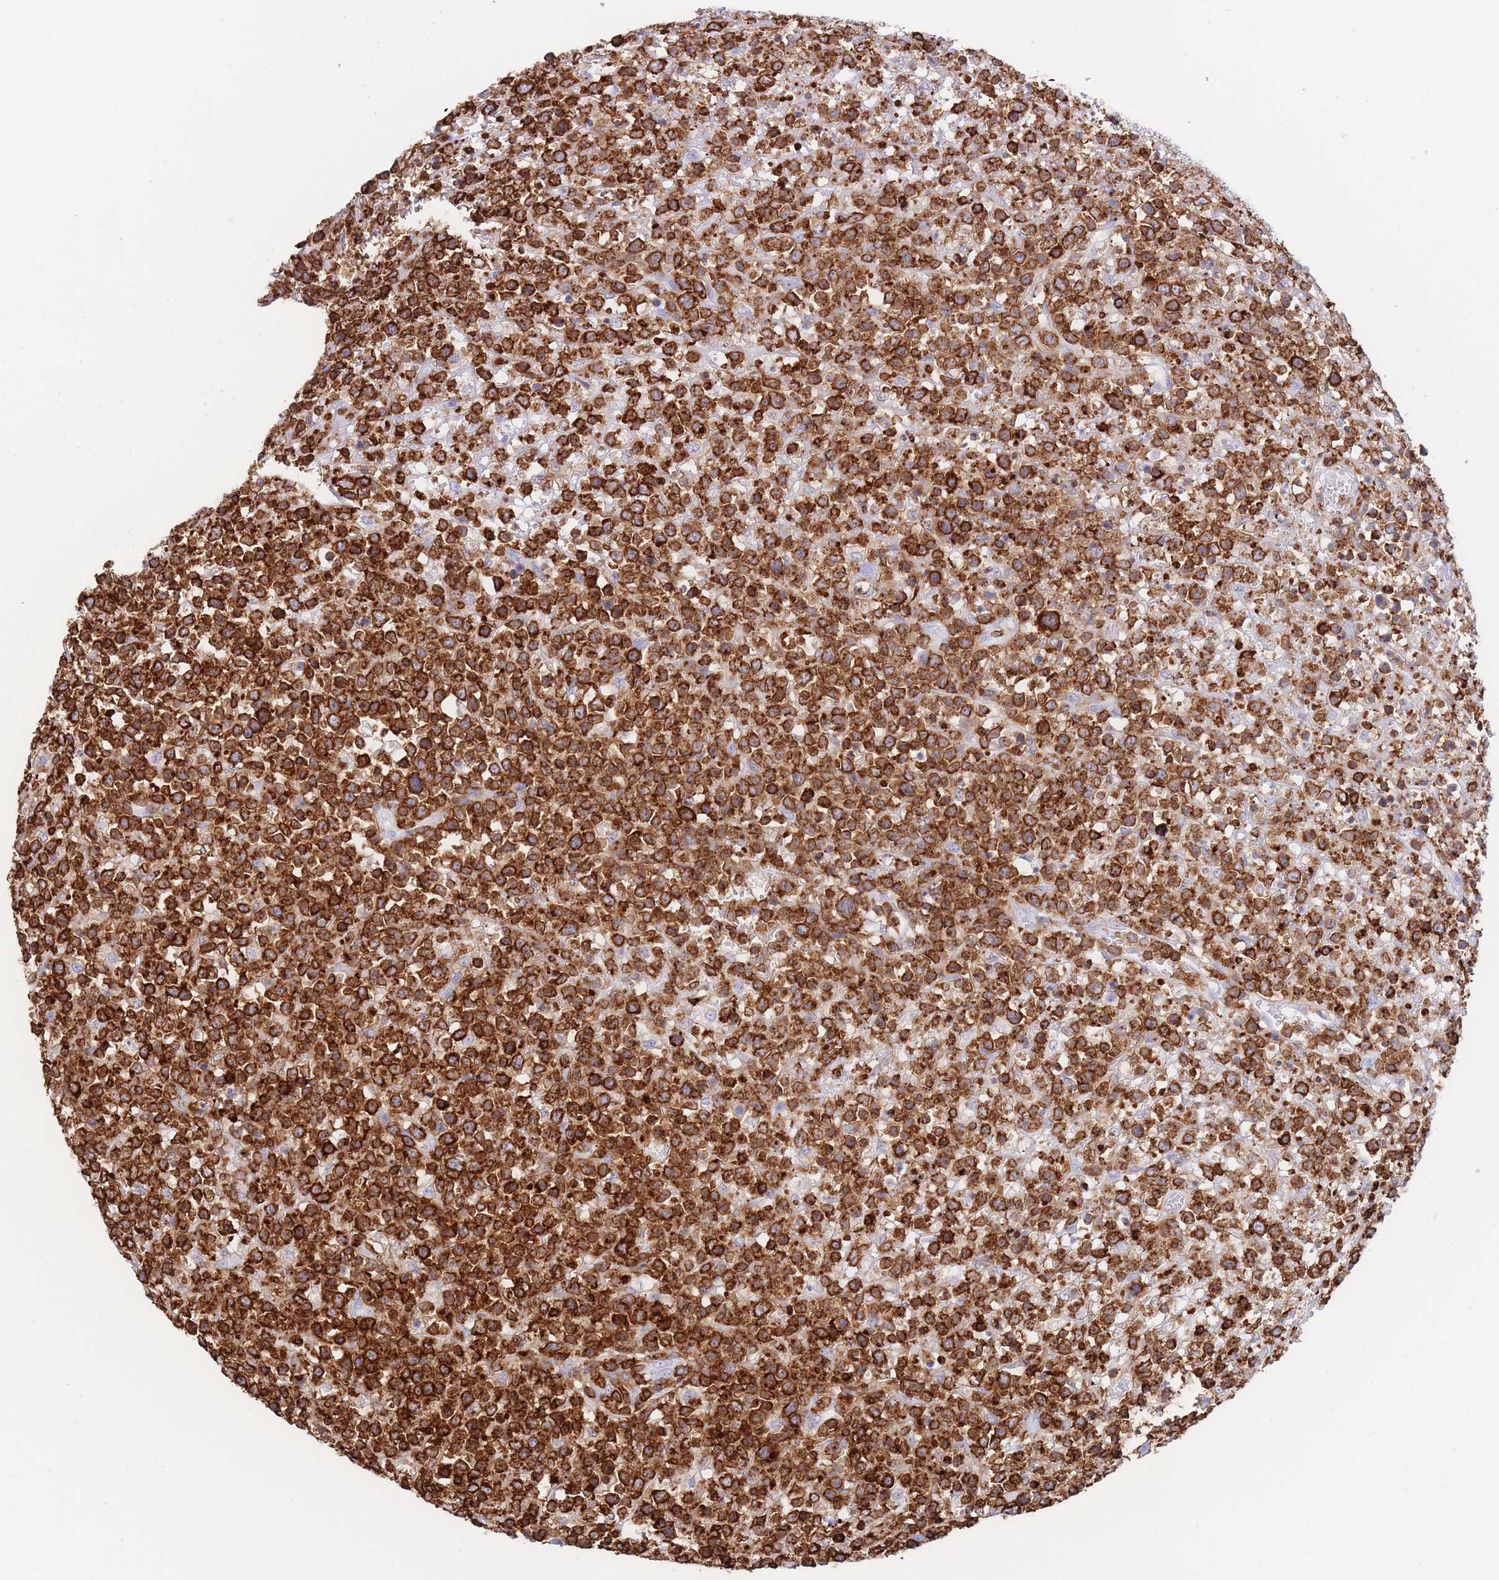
{"staining": {"intensity": "strong", "quantity": ">75%", "location": "cytoplasmic/membranous"}, "tissue": "lymphoma", "cell_type": "Tumor cells", "image_type": "cancer", "snomed": [{"axis": "morphology", "description": "Malignant lymphoma, non-Hodgkin's type, High grade"}, {"axis": "topography", "description": "Colon"}], "caption": "Malignant lymphoma, non-Hodgkin's type (high-grade) stained for a protein (brown) shows strong cytoplasmic/membranous positive staining in approximately >75% of tumor cells.", "gene": "CORO1A", "patient": {"sex": "female", "age": 53}}